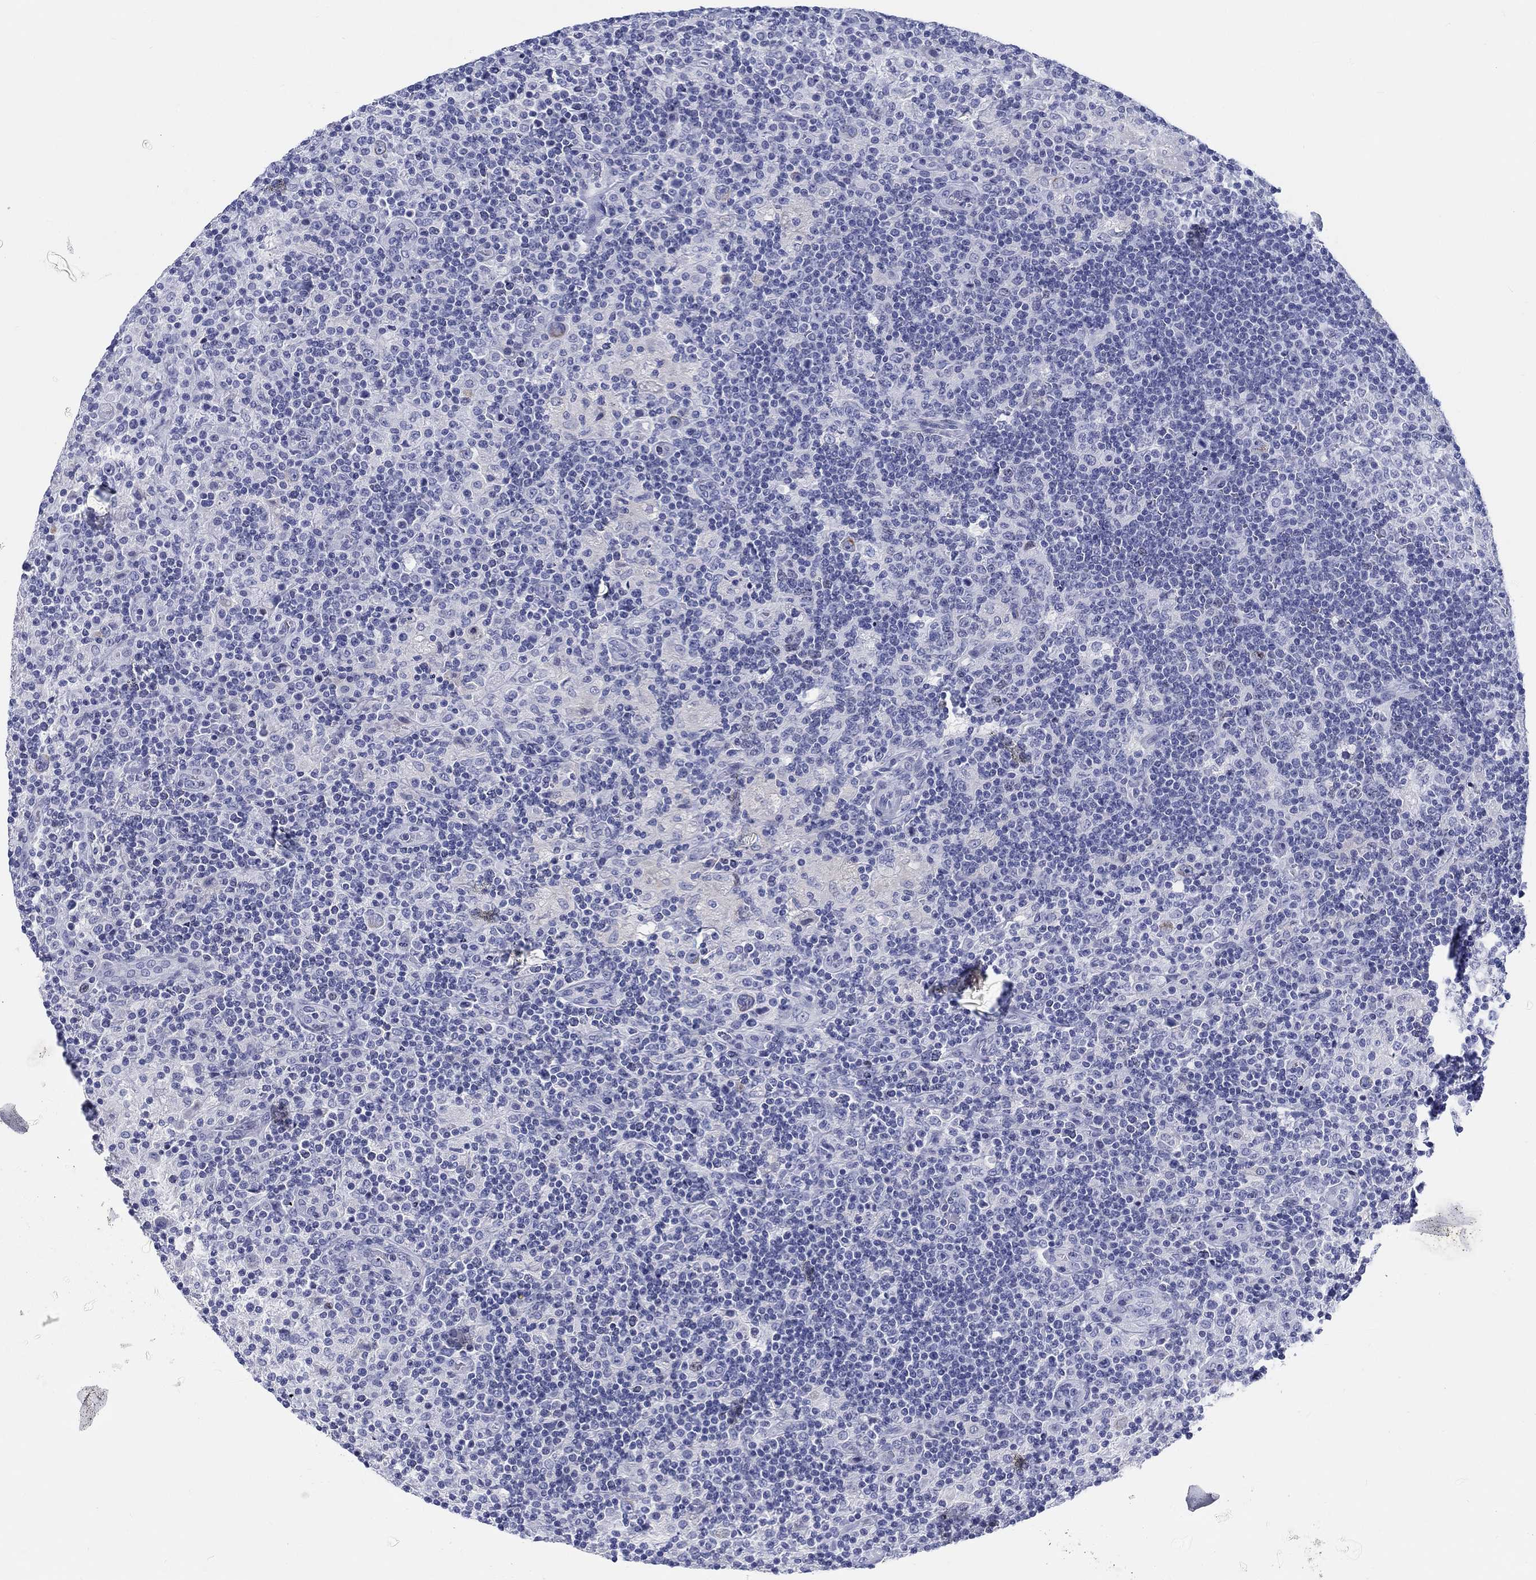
{"staining": {"intensity": "negative", "quantity": "none", "location": "none"}, "tissue": "lymphoma", "cell_type": "Tumor cells", "image_type": "cancer", "snomed": [{"axis": "morphology", "description": "Hodgkin's disease, NOS"}, {"axis": "topography", "description": "Lymph node"}], "caption": "This is an immunohistochemistry histopathology image of human lymphoma. There is no expression in tumor cells.", "gene": "H1-1", "patient": {"sex": "male", "age": 70}}